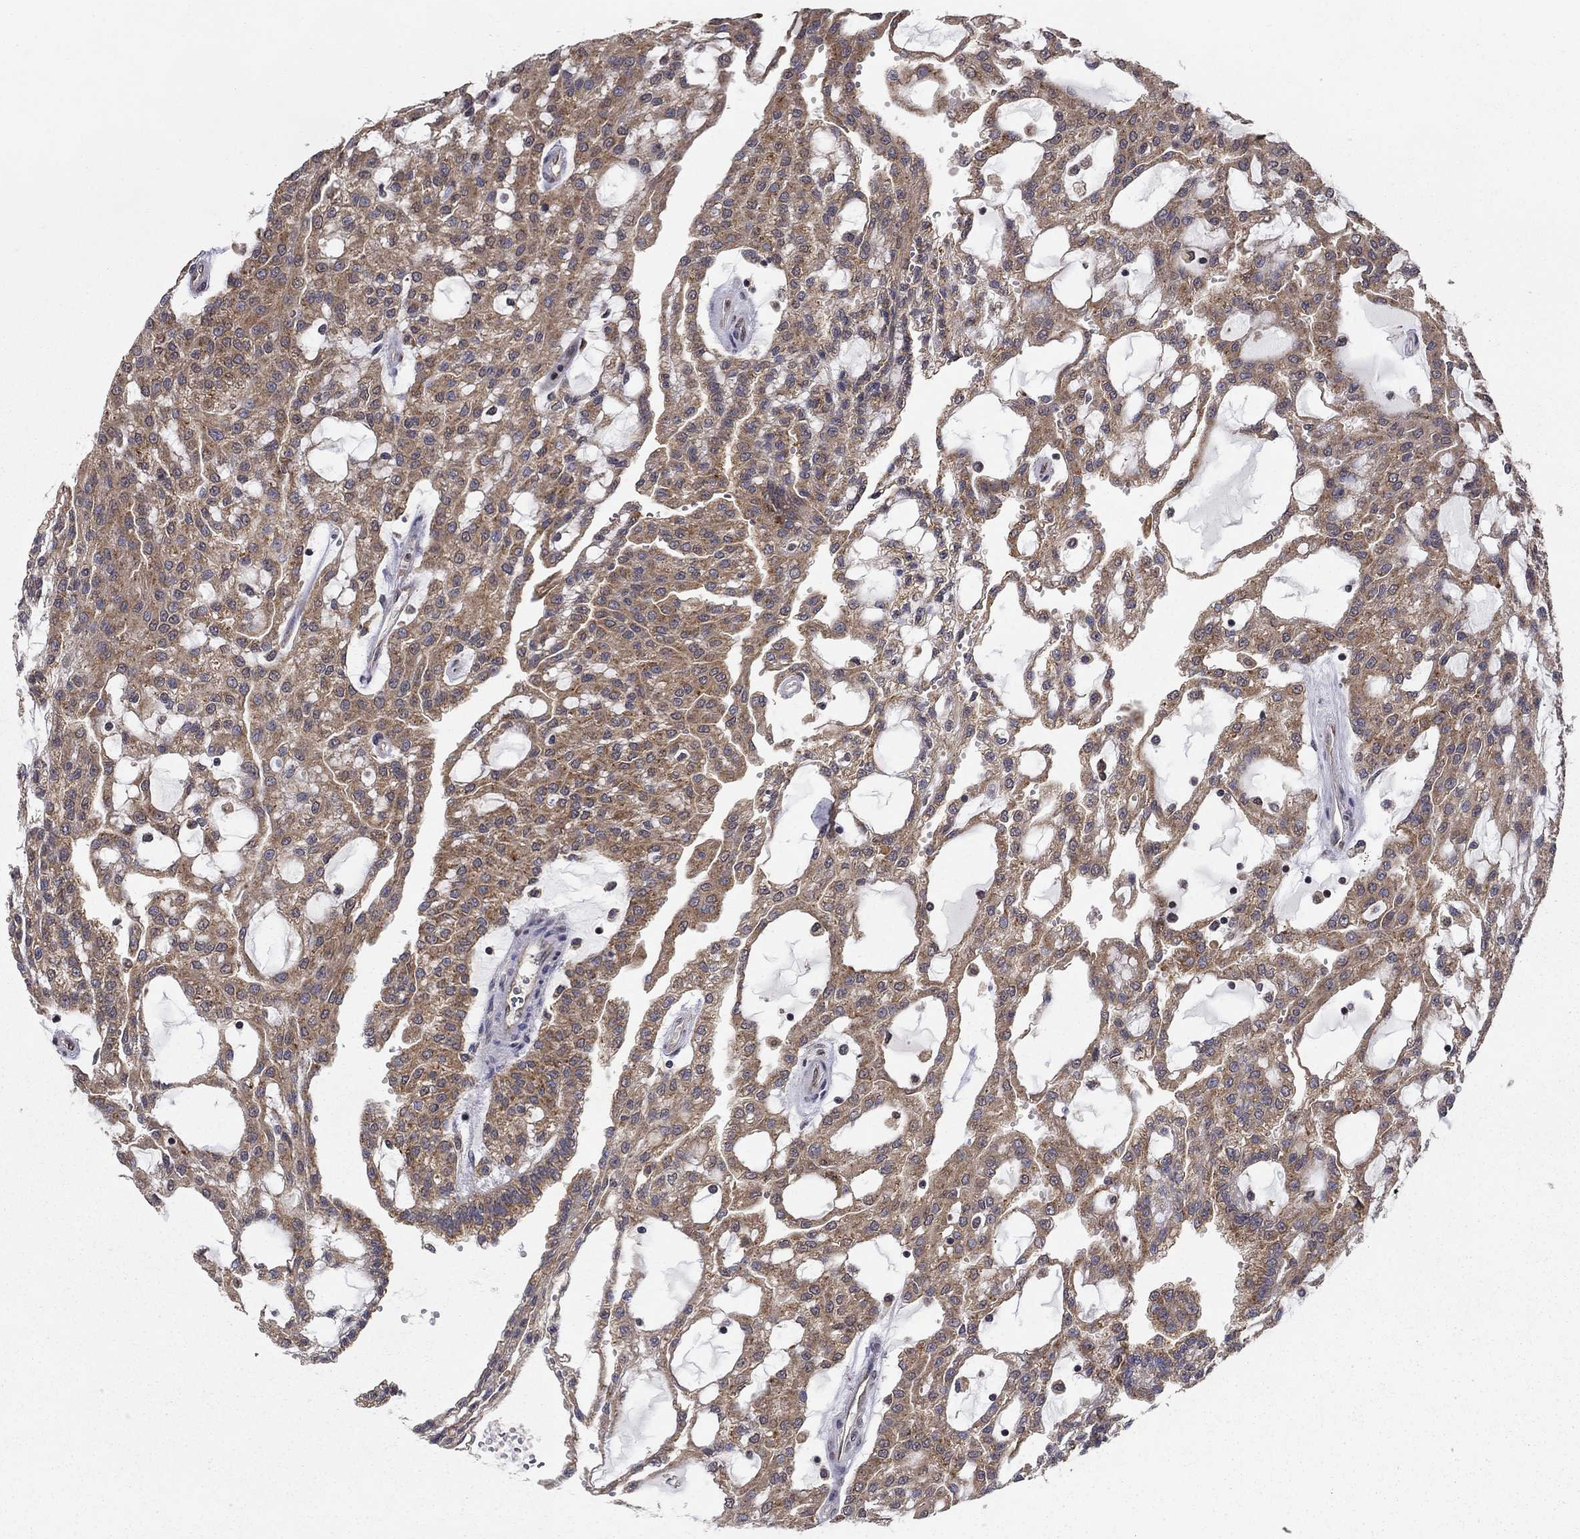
{"staining": {"intensity": "moderate", "quantity": ">75%", "location": "cytoplasmic/membranous"}, "tissue": "renal cancer", "cell_type": "Tumor cells", "image_type": "cancer", "snomed": [{"axis": "morphology", "description": "Adenocarcinoma, NOS"}, {"axis": "topography", "description": "Kidney"}], "caption": "Renal adenocarcinoma stained with a brown dye shows moderate cytoplasmic/membranous positive positivity in about >75% of tumor cells.", "gene": "SLC2A13", "patient": {"sex": "male", "age": 63}}